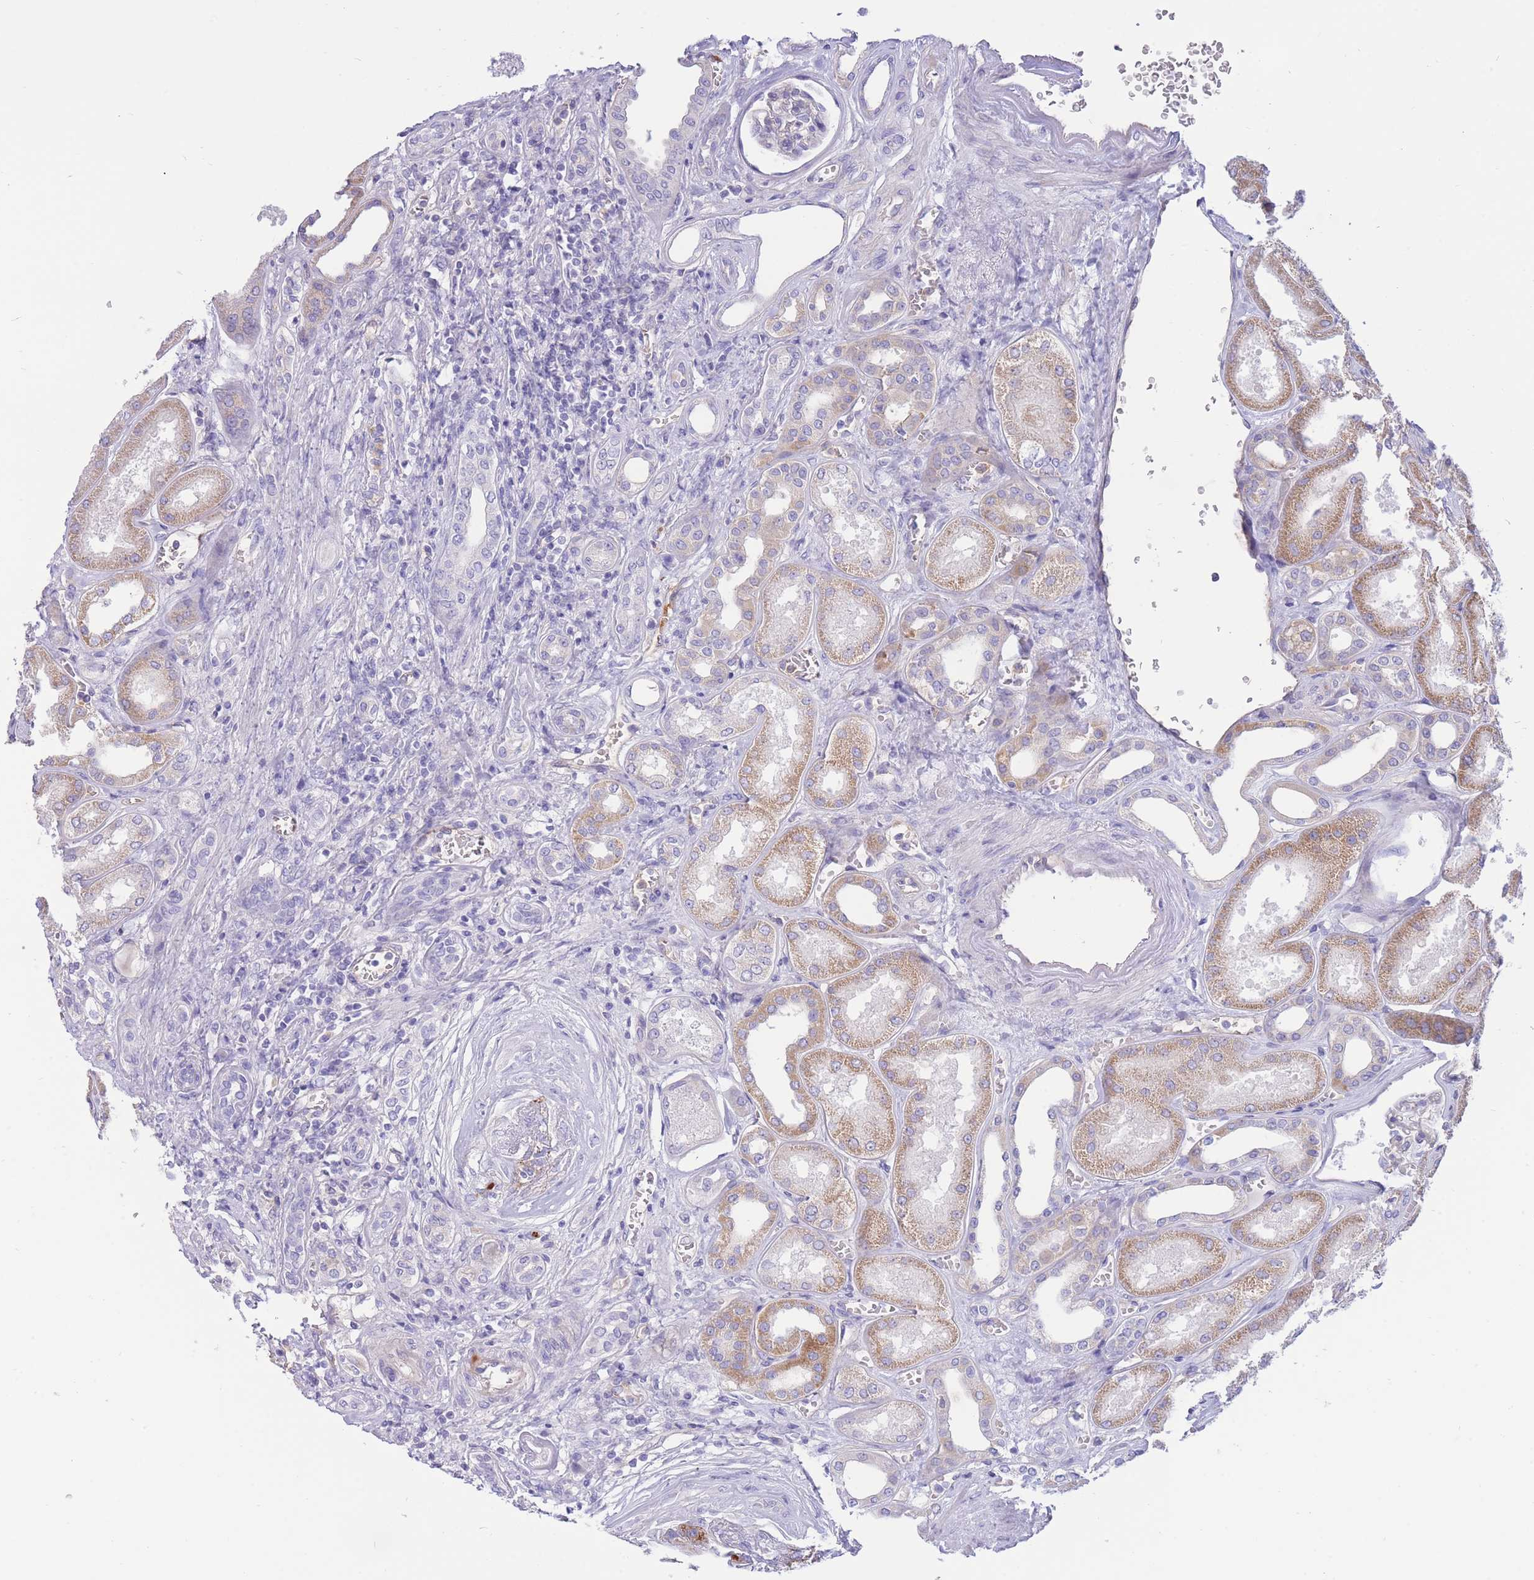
{"staining": {"intensity": "negative", "quantity": "none", "location": "none"}, "tissue": "kidney", "cell_type": "Cells in glomeruli", "image_type": "normal", "snomed": [{"axis": "morphology", "description": "Normal tissue, NOS"}, {"axis": "morphology", "description": "Adenocarcinoma, NOS"}, {"axis": "topography", "description": "Kidney"}], "caption": "High power microscopy micrograph of an immunohistochemistry photomicrograph of benign kidney, revealing no significant expression in cells in glomeruli. Brightfield microscopy of immunohistochemistry (IHC) stained with DAB (brown) and hematoxylin (blue), captured at high magnification.", "gene": "SULT1A1", "patient": {"sex": "female", "age": 68}}